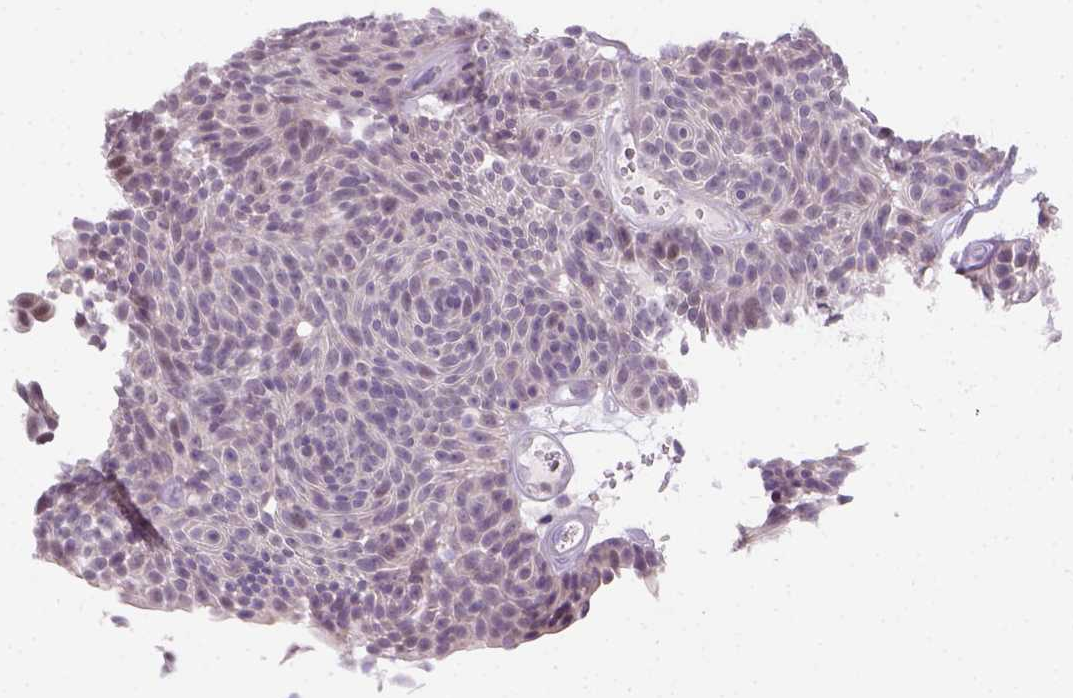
{"staining": {"intensity": "weak", "quantity": "<25%", "location": "nuclear"}, "tissue": "urothelial cancer", "cell_type": "Tumor cells", "image_type": "cancer", "snomed": [{"axis": "morphology", "description": "Urothelial carcinoma, Low grade"}, {"axis": "topography", "description": "Urinary bladder"}], "caption": "IHC micrograph of neoplastic tissue: low-grade urothelial carcinoma stained with DAB demonstrates no significant protein expression in tumor cells.", "gene": "C20orf144", "patient": {"sex": "male", "age": 77}}